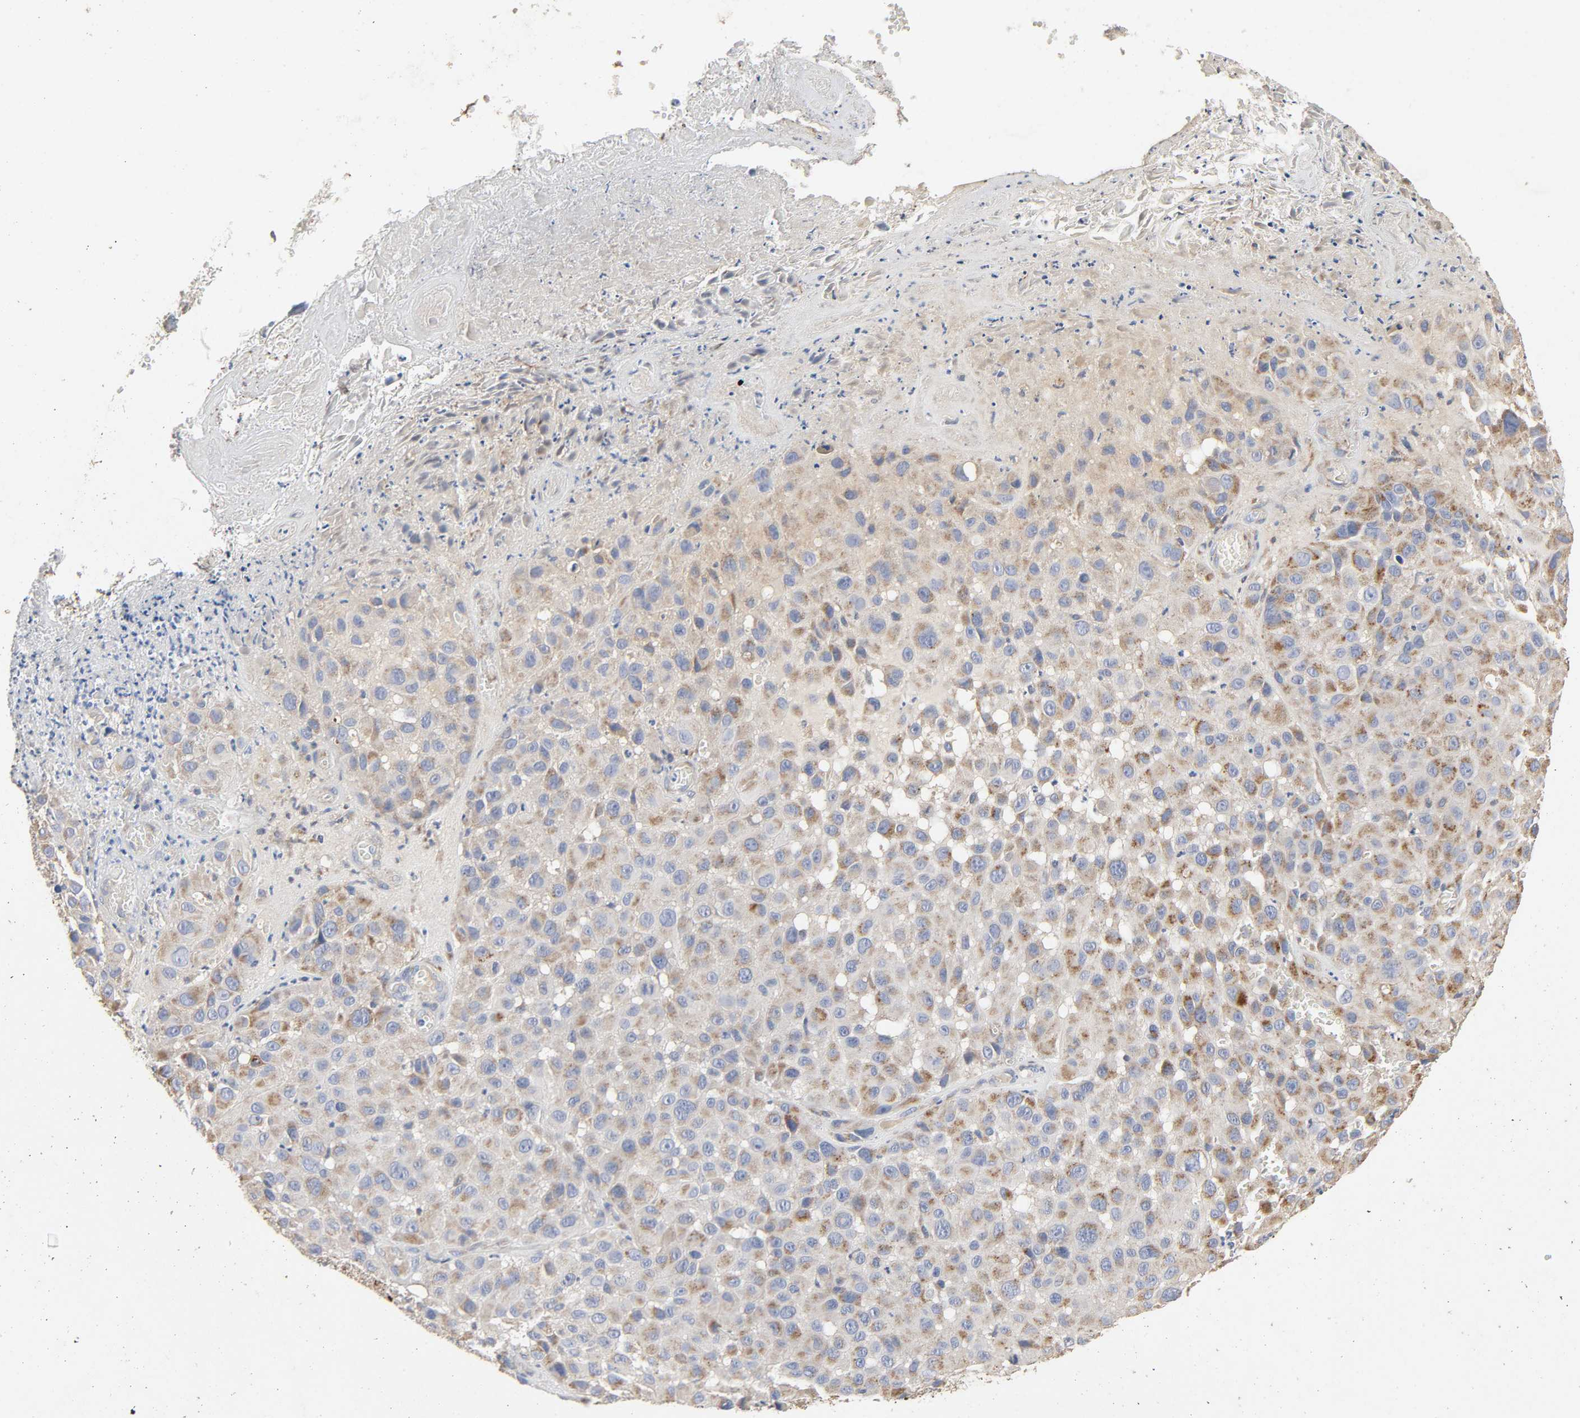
{"staining": {"intensity": "moderate", "quantity": ">75%", "location": "cytoplasmic/membranous"}, "tissue": "melanoma", "cell_type": "Tumor cells", "image_type": "cancer", "snomed": [{"axis": "morphology", "description": "Malignant melanoma, NOS"}, {"axis": "topography", "description": "Skin"}], "caption": "Immunohistochemical staining of malignant melanoma displays medium levels of moderate cytoplasmic/membranous positivity in about >75% of tumor cells. The protein is shown in brown color, while the nuclei are stained blue.", "gene": "NDUFS3", "patient": {"sex": "female", "age": 21}}